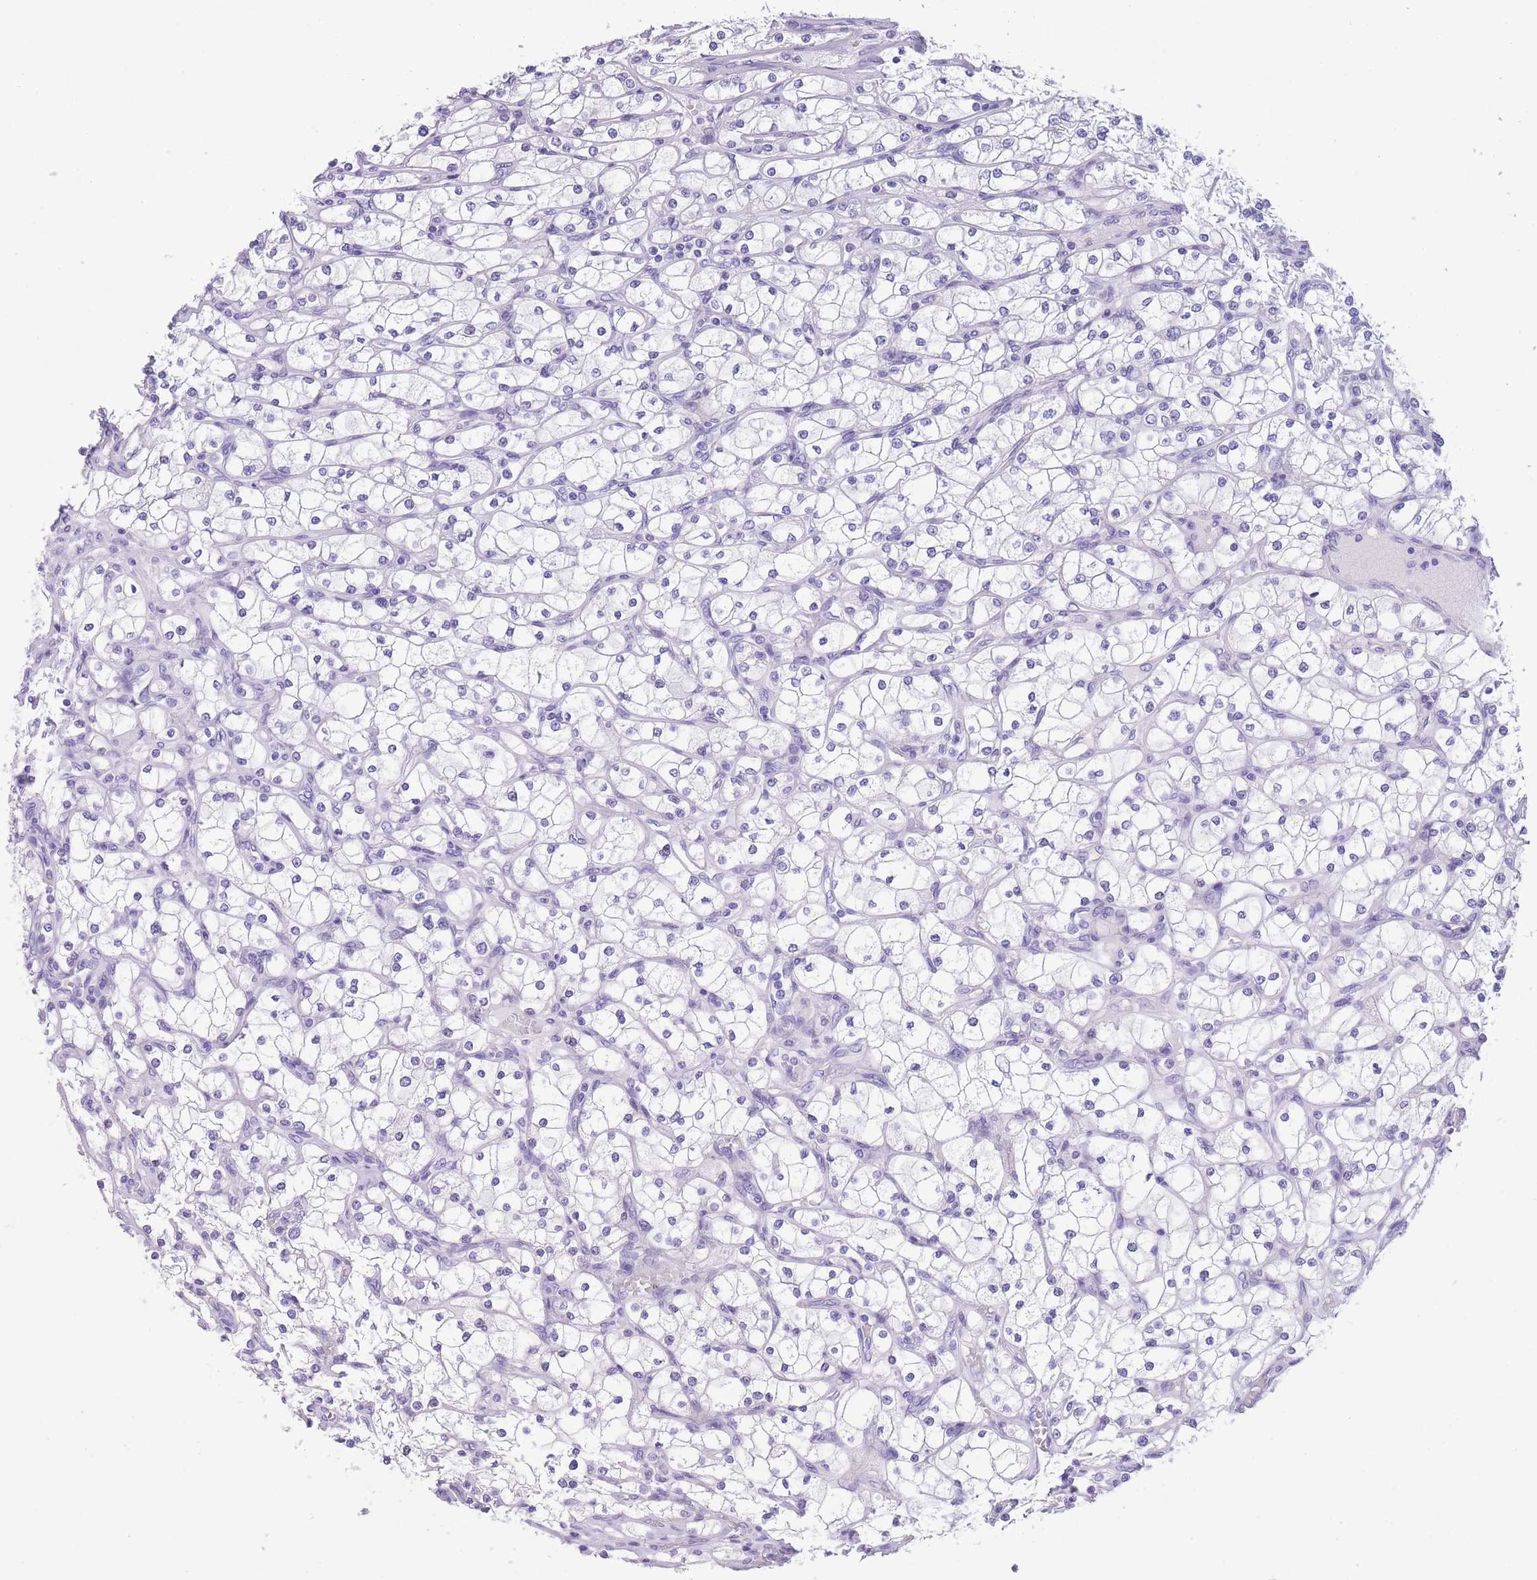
{"staining": {"intensity": "negative", "quantity": "none", "location": "none"}, "tissue": "renal cancer", "cell_type": "Tumor cells", "image_type": "cancer", "snomed": [{"axis": "morphology", "description": "Adenocarcinoma, NOS"}, {"axis": "topography", "description": "Kidney"}], "caption": "Immunohistochemical staining of renal cancer reveals no significant expression in tumor cells.", "gene": "RAI2", "patient": {"sex": "male", "age": 80}}